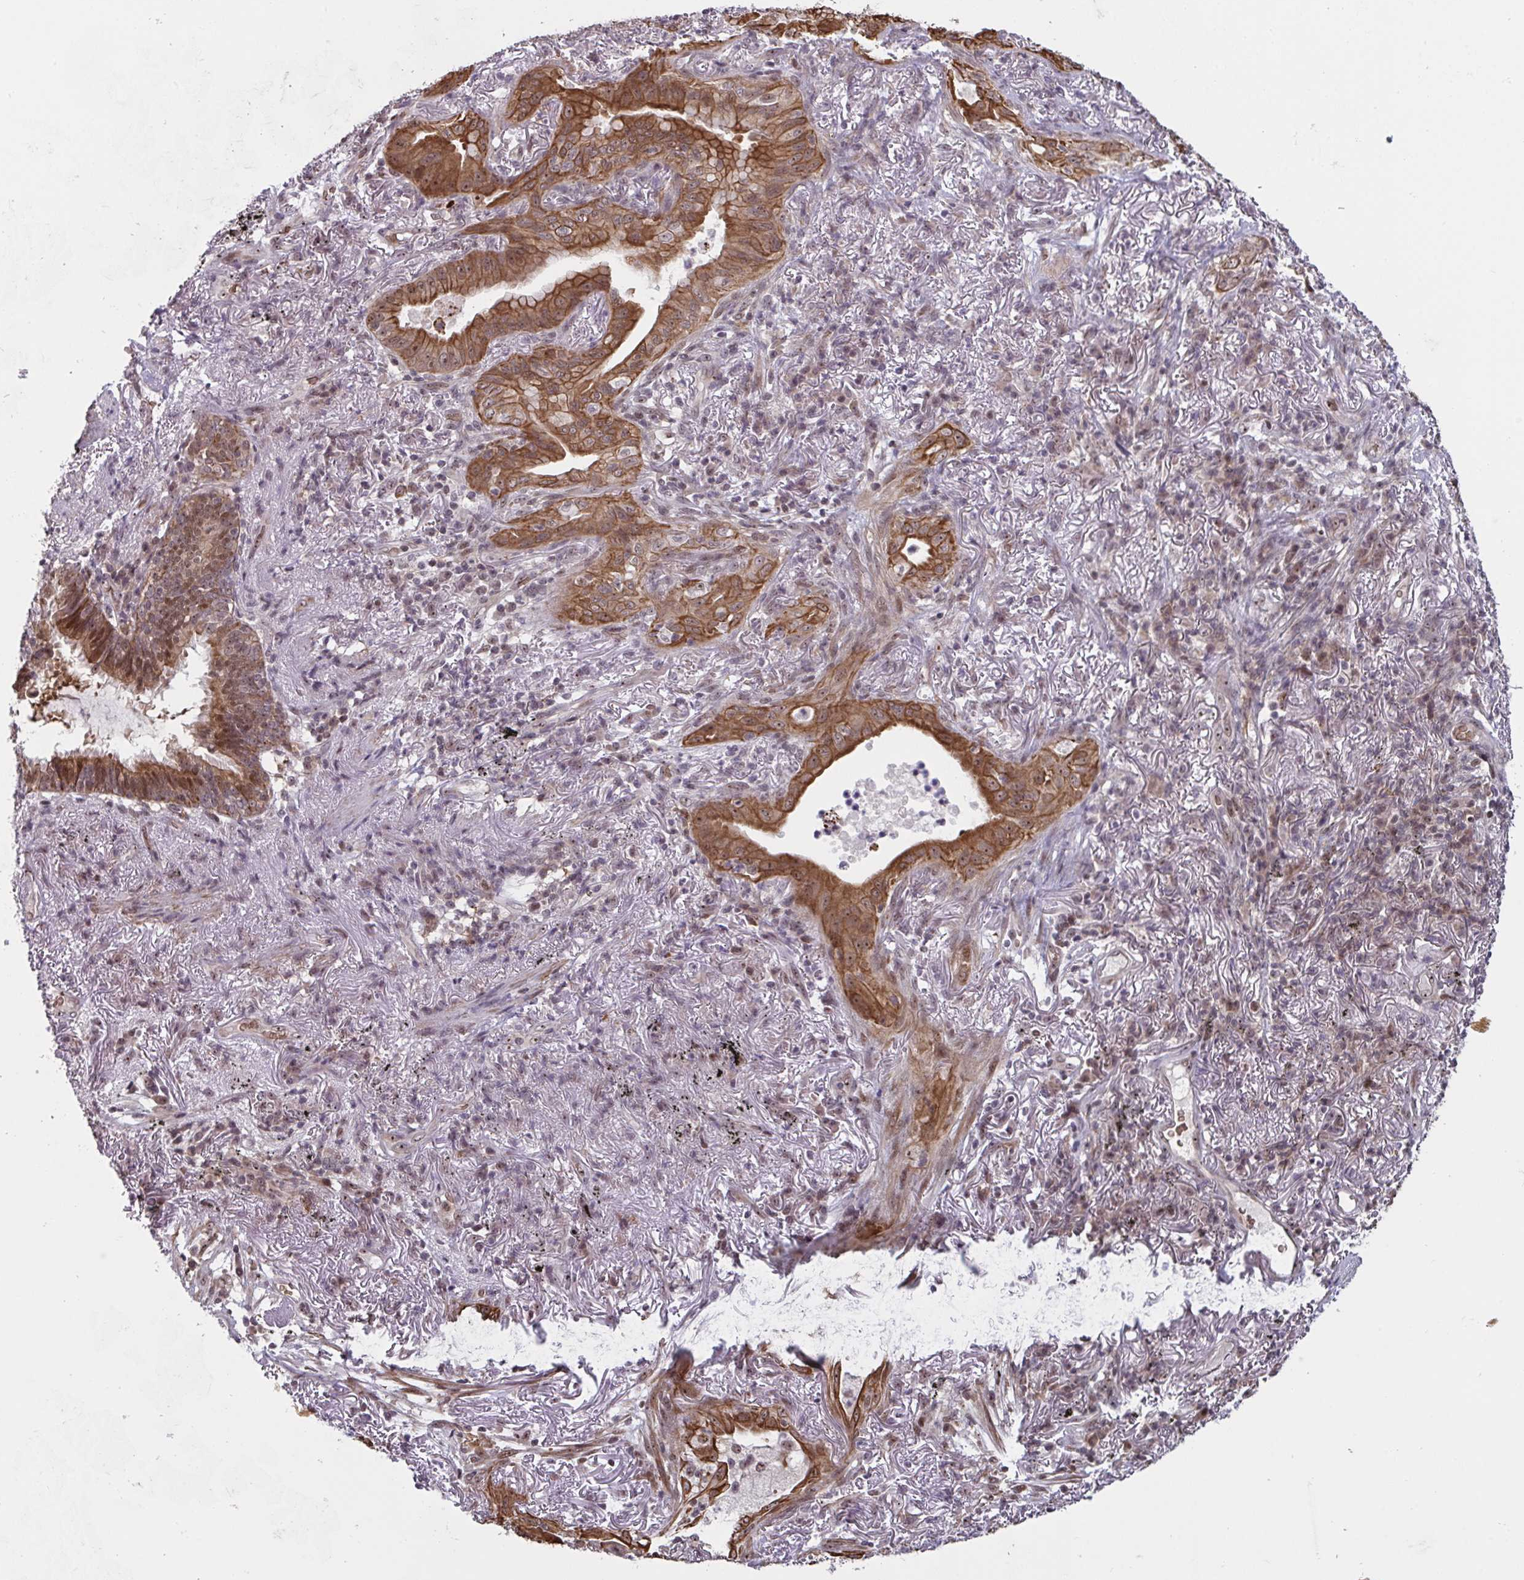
{"staining": {"intensity": "strong", "quantity": ">75%", "location": "cytoplasmic/membranous"}, "tissue": "lung cancer", "cell_type": "Tumor cells", "image_type": "cancer", "snomed": [{"axis": "morphology", "description": "Adenocarcinoma, NOS"}, {"axis": "topography", "description": "Lung"}], "caption": "Lung cancer (adenocarcinoma) was stained to show a protein in brown. There is high levels of strong cytoplasmic/membranous positivity in about >75% of tumor cells. The staining is performed using DAB (3,3'-diaminobenzidine) brown chromogen to label protein expression. The nuclei are counter-stained blue using hematoxylin.", "gene": "NLRP13", "patient": {"sex": "male", "age": 77}}